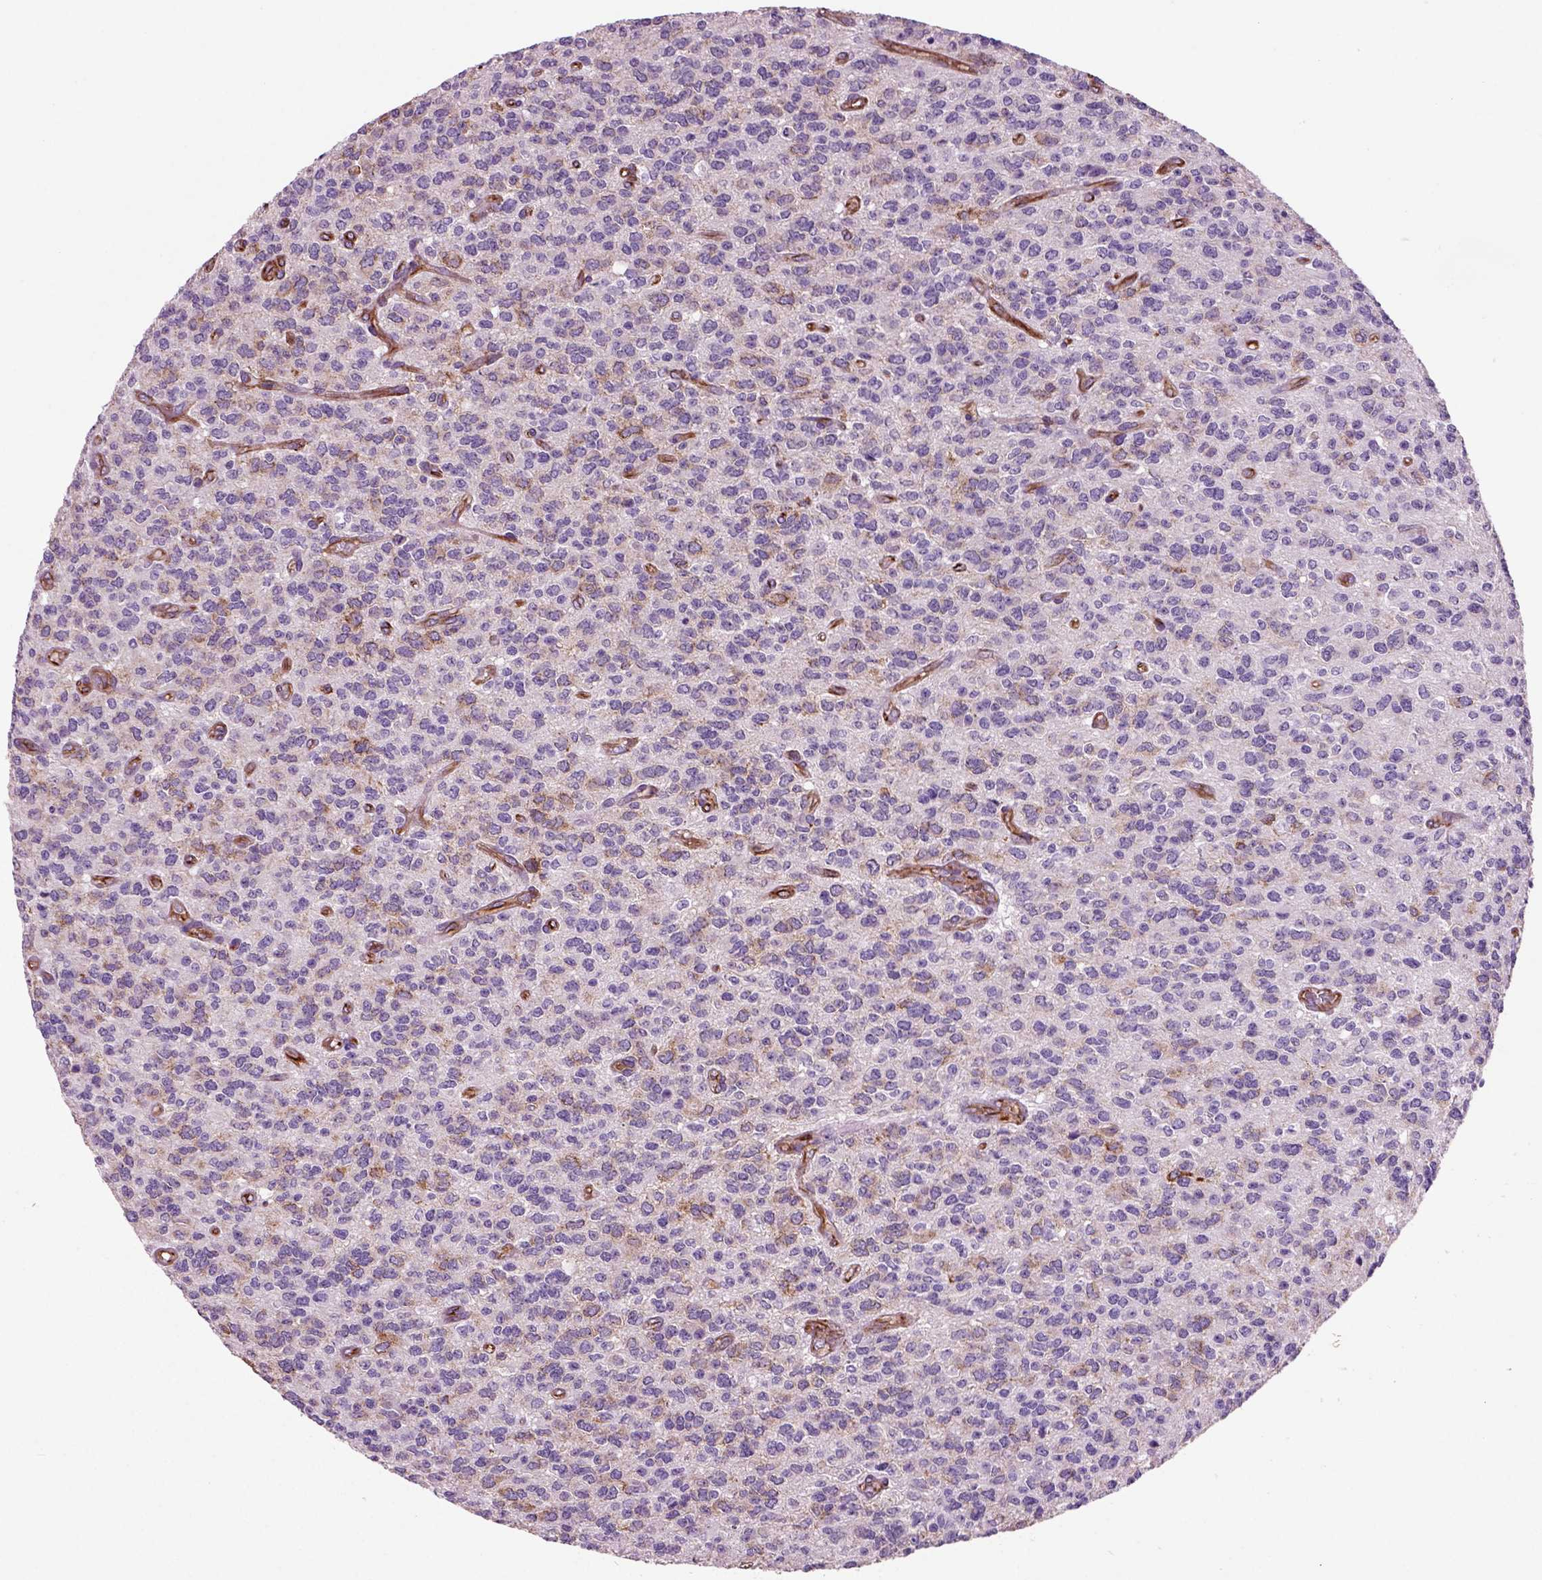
{"staining": {"intensity": "negative", "quantity": "none", "location": "none"}, "tissue": "glioma", "cell_type": "Tumor cells", "image_type": "cancer", "snomed": [{"axis": "morphology", "description": "Glioma, malignant, Low grade"}, {"axis": "topography", "description": "Brain"}], "caption": "Immunohistochemistry (IHC) of malignant glioma (low-grade) demonstrates no expression in tumor cells. (IHC, brightfield microscopy, high magnification).", "gene": "ACER3", "patient": {"sex": "female", "age": 45}}